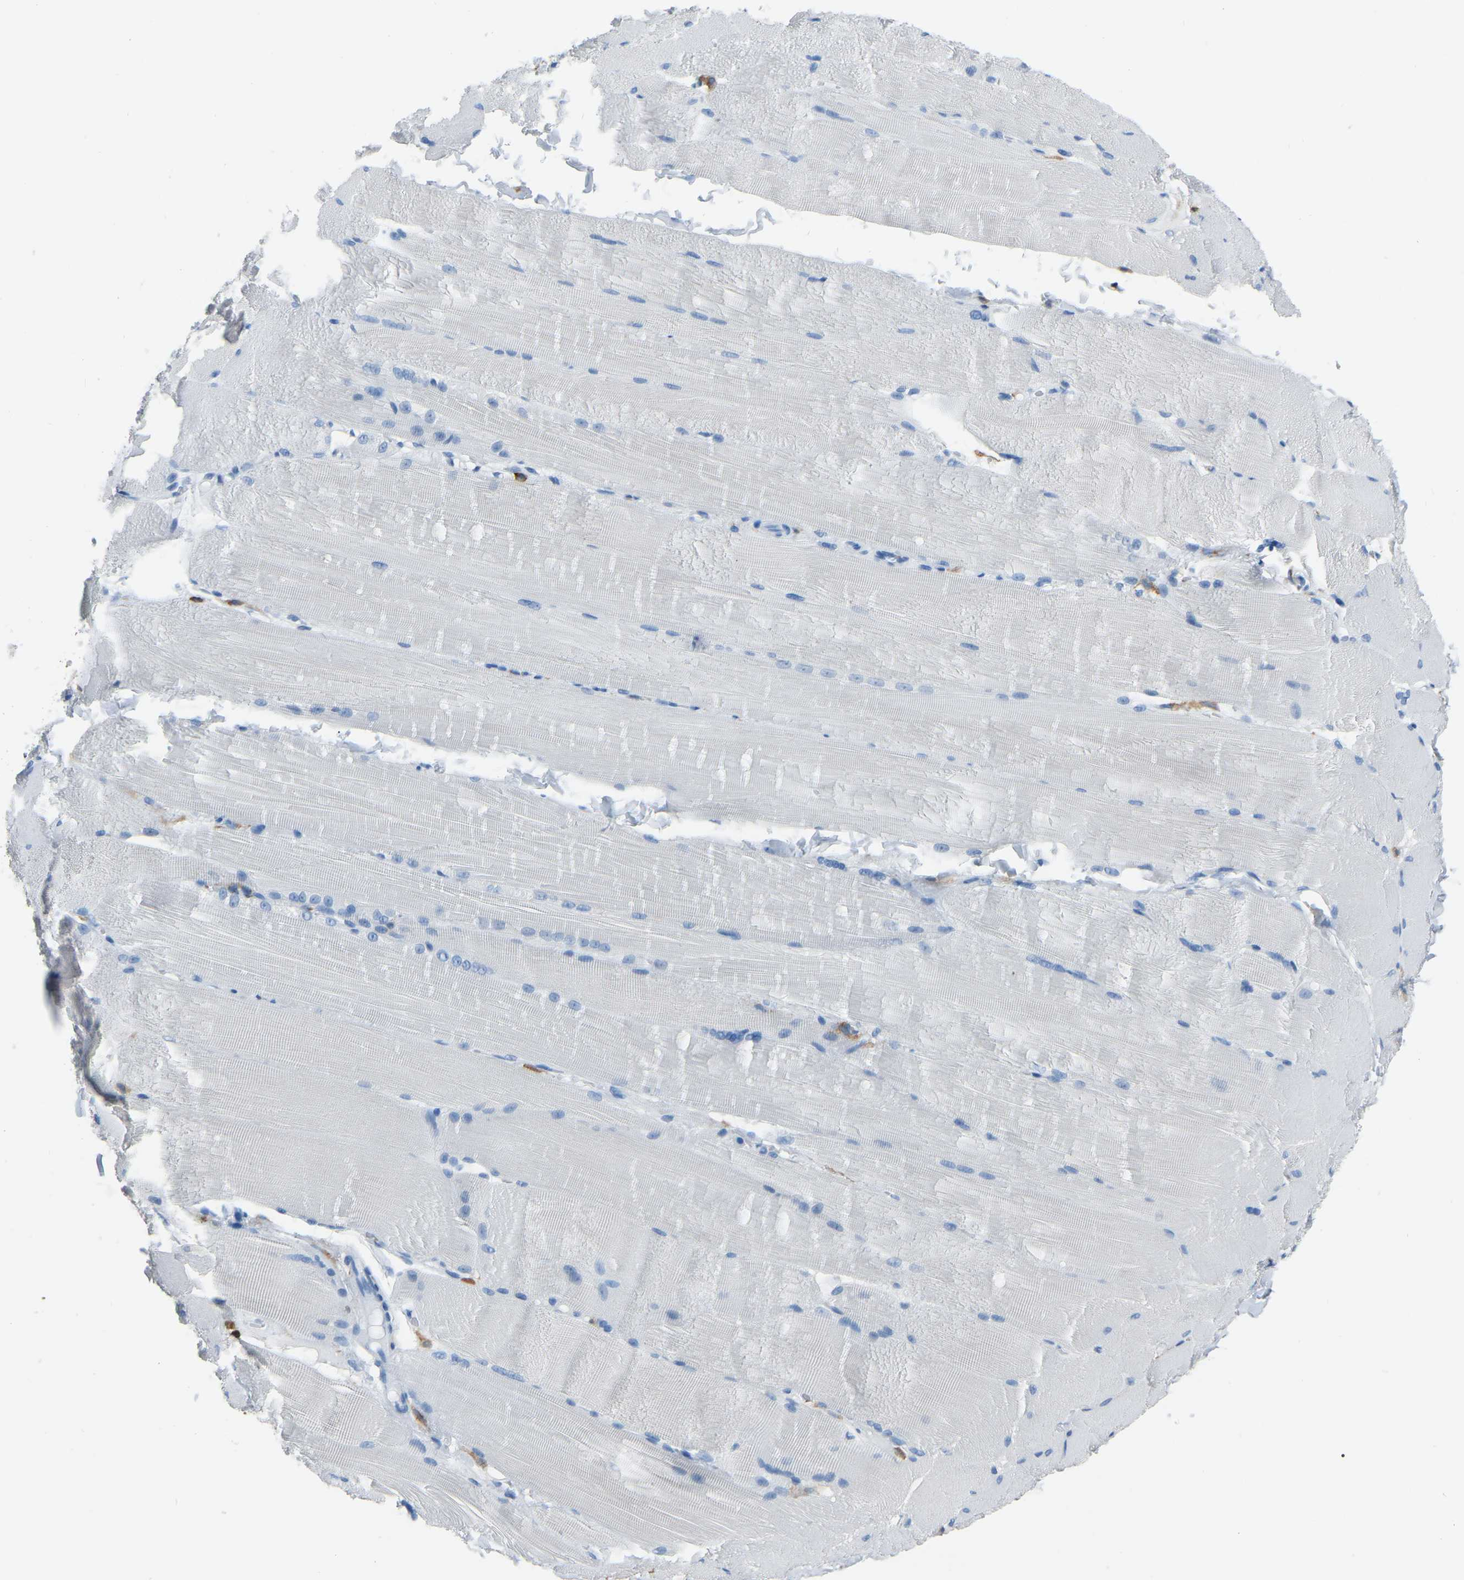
{"staining": {"intensity": "negative", "quantity": "none", "location": "none"}, "tissue": "skeletal muscle", "cell_type": "Myocytes", "image_type": "normal", "snomed": [{"axis": "morphology", "description": "Normal tissue, NOS"}, {"axis": "topography", "description": "Skin"}, {"axis": "topography", "description": "Skeletal muscle"}], "caption": "Immunohistochemistry (IHC) of benign skeletal muscle exhibits no expression in myocytes.", "gene": "ARHGAP45", "patient": {"sex": "male", "age": 83}}